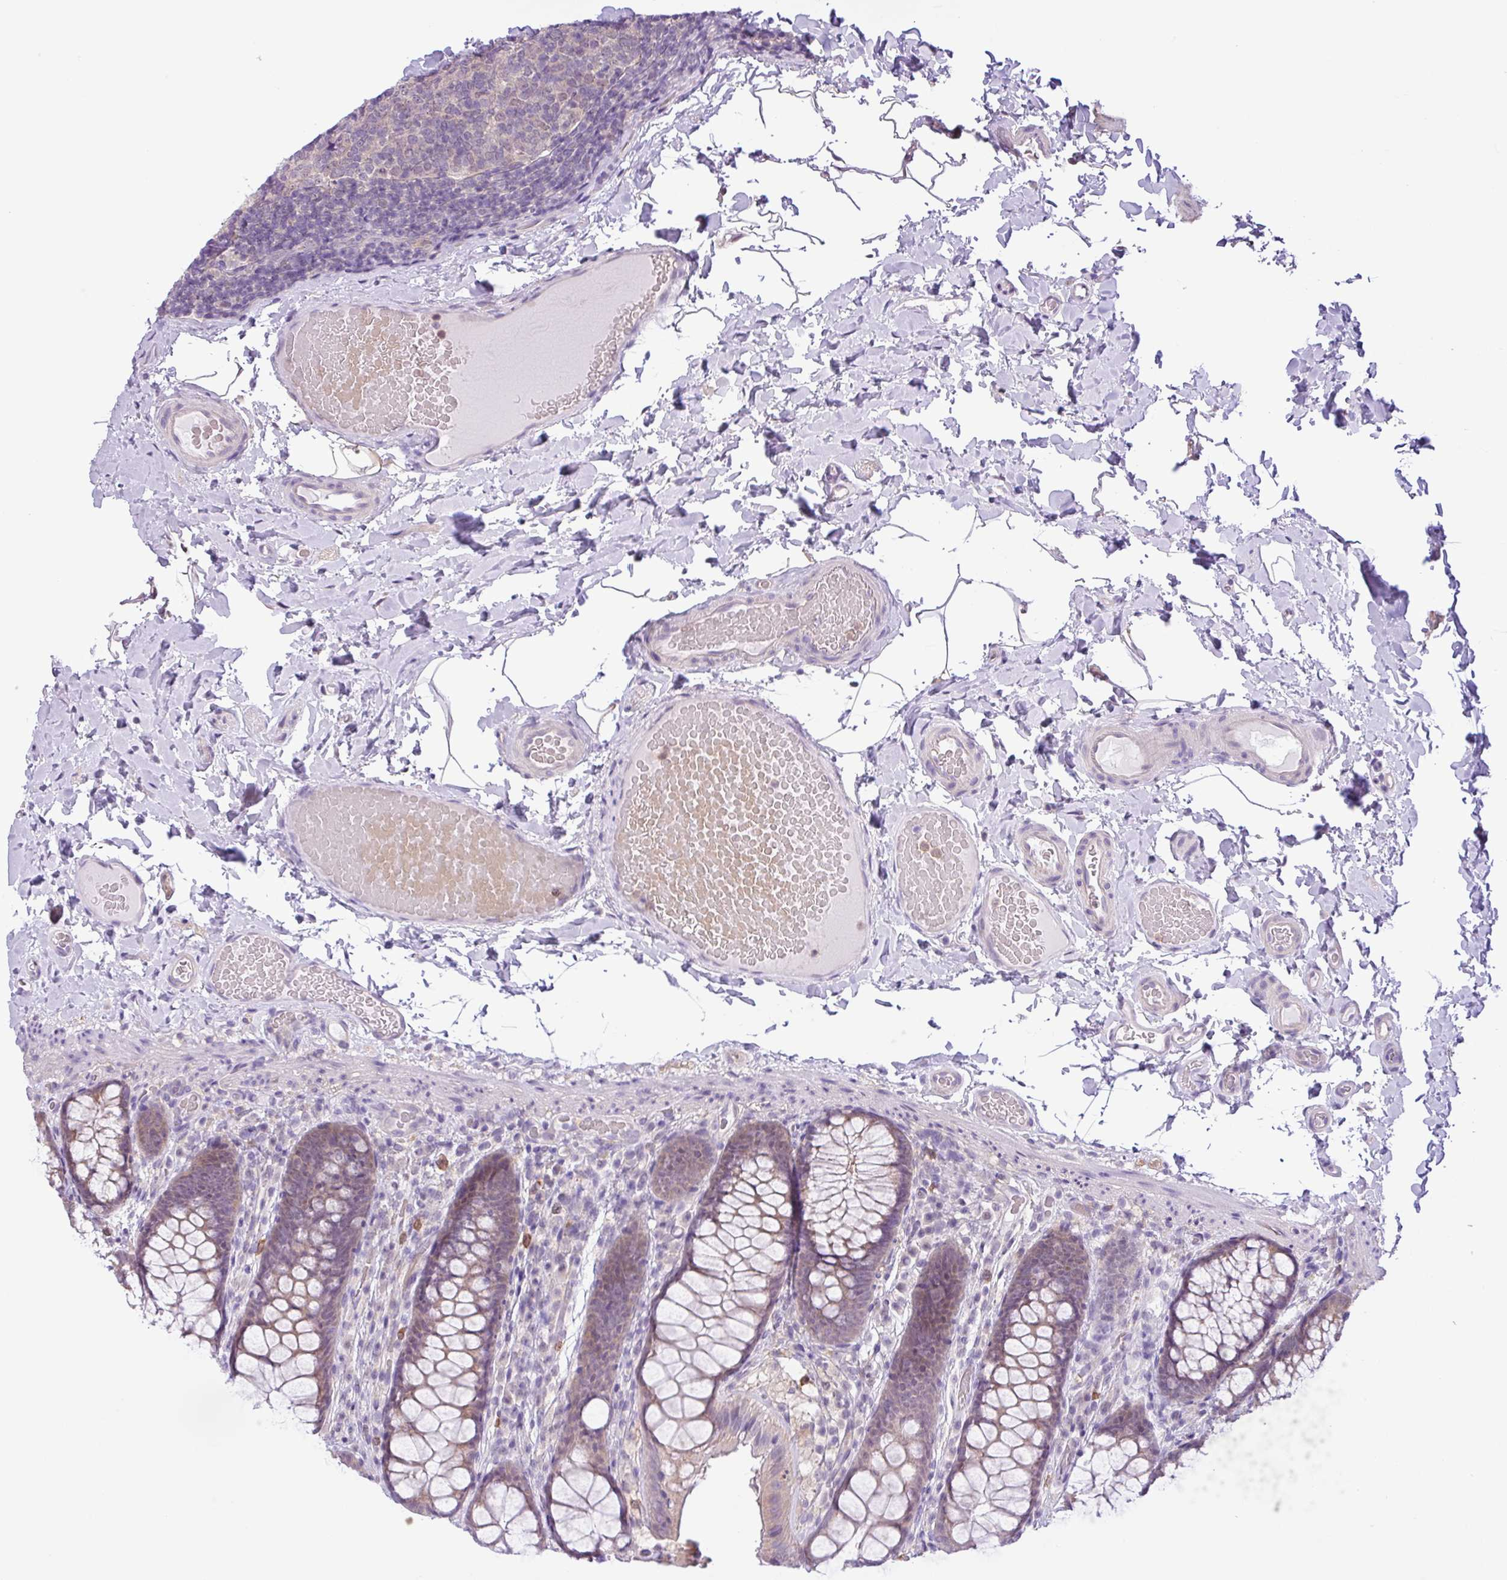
{"staining": {"intensity": "negative", "quantity": "none", "location": "none"}, "tissue": "colon", "cell_type": "Endothelial cells", "image_type": "normal", "snomed": [{"axis": "morphology", "description": "Normal tissue, NOS"}, {"axis": "topography", "description": "Colon"}], "caption": "A photomicrograph of colon stained for a protein reveals no brown staining in endothelial cells. (DAB (3,3'-diaminobenzidine) immunohistochemistry, high magnification).", "gene": "TONSL", "patient": {"sex": "male", "age": 46}}